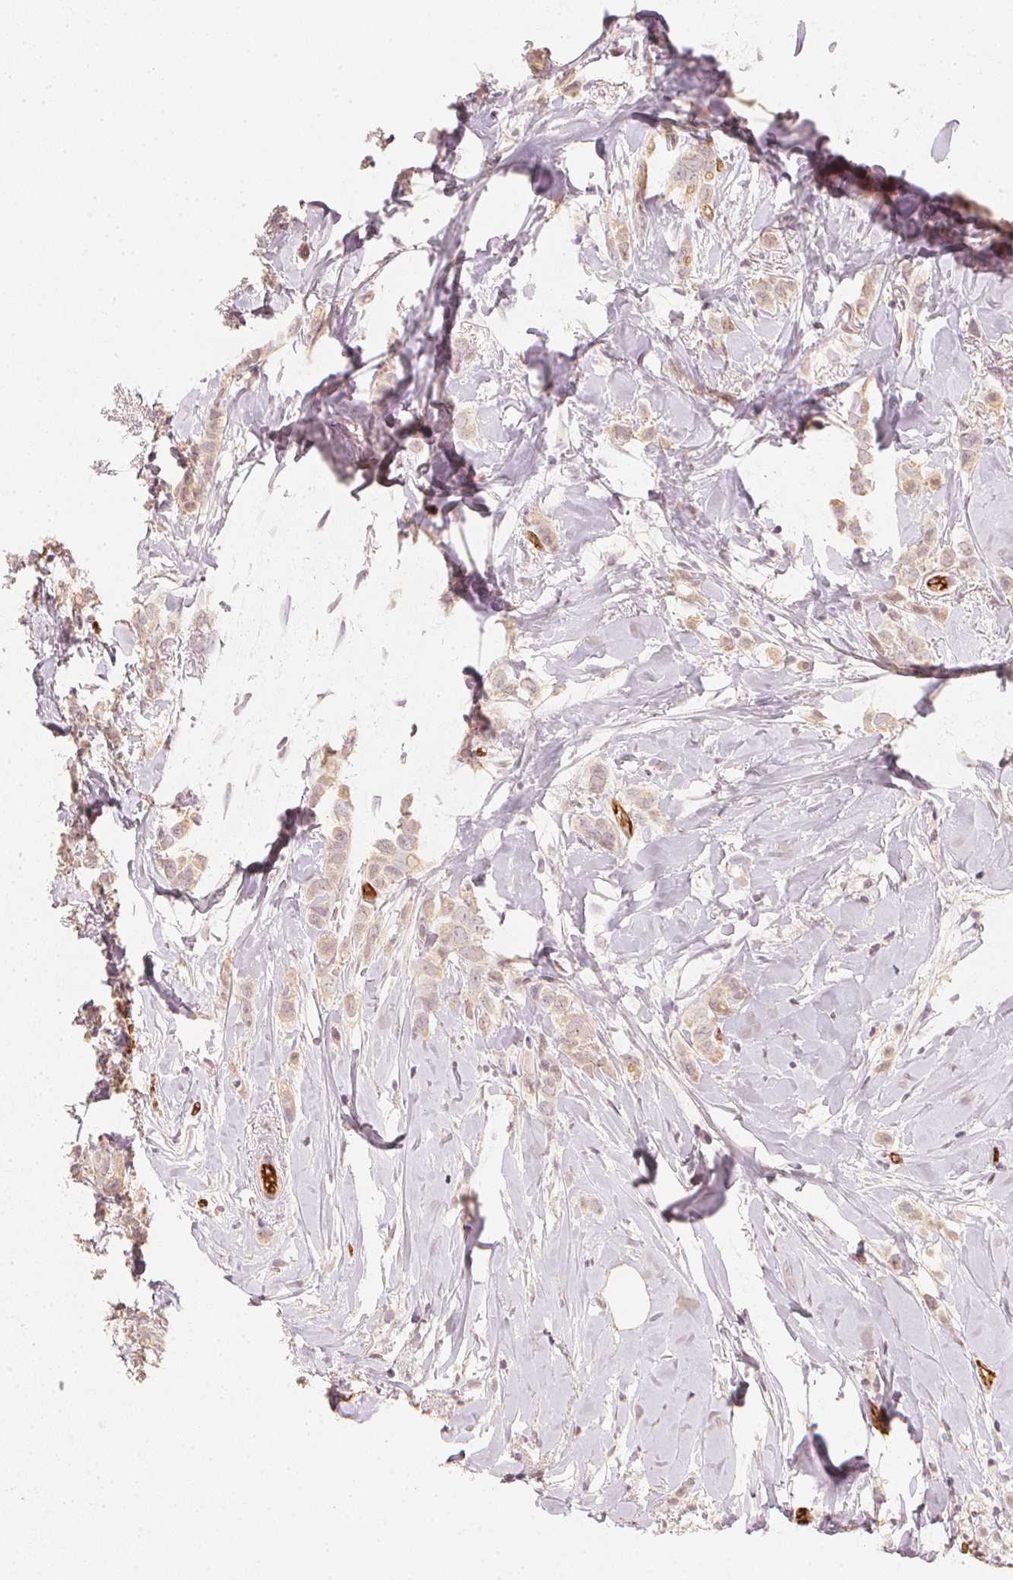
{"staining": {"intensity": "weak", "quantity": "<25%", "location": "cytoplasmic/membranous"}, "tissue": "breast cancer", "cell_type": "Tumor cells", "image_type": "cancer", "snomed": [{"axis": "morphology", "description": "Lobular carcinoma"}, {"axis": "topography", "description": "Breast"}], "caption": "An immunohistochemistry (IHC) image of breast cancer is shown. There is no staining in tumor cells of breast cancer.", "gene": "CIB1", "patient": {"sex": "female", "age": 66}}